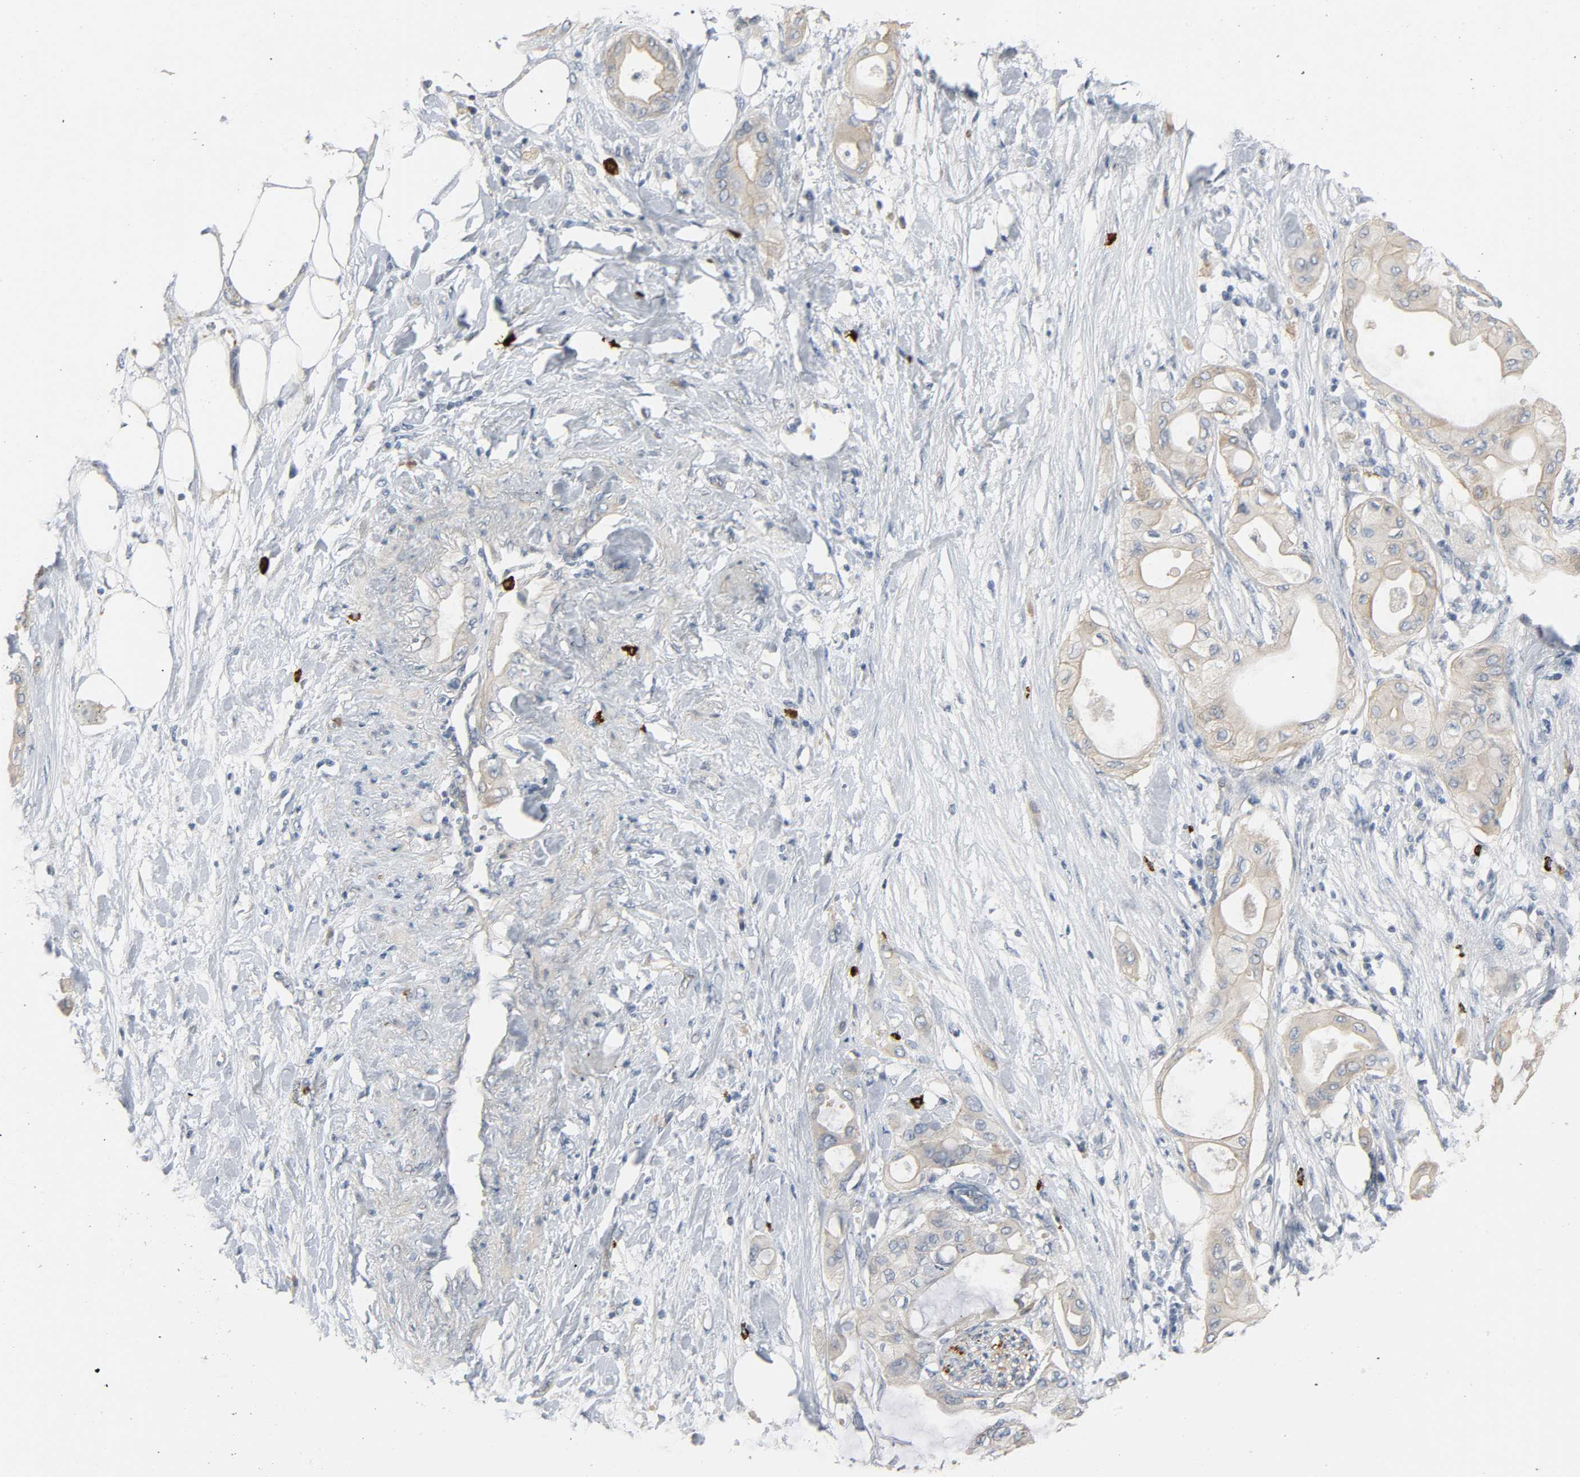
{"staining": {"intensity": "weak", "quantity": ">75%", "location": "cytoplasmic/membranous"}, "tissue": "pancreatic cancer", "cell_type": "Tumor cells", "image_type": "cancer", "snomed": [{"axis": "morphology", "description": "Adenocarcinoma, NOS"}, {"axis": "morphology", "description": "Adenocarcinoma, metastatic, NOS"}, {"axis": "topography", "description": "Lymph node"}, {"axis": "topography", "description": "Pancreas"}, {"axis": "topography", "description": "Duodenum"}], "caption": "This is an image of immunohistochemistry staining of pancreatic cancer, which shows weak expression in the cytoplasmic/membranous of tumor cells.", "gene": "LIMCH1", "patient": {"sex": "female", "age": 64}}